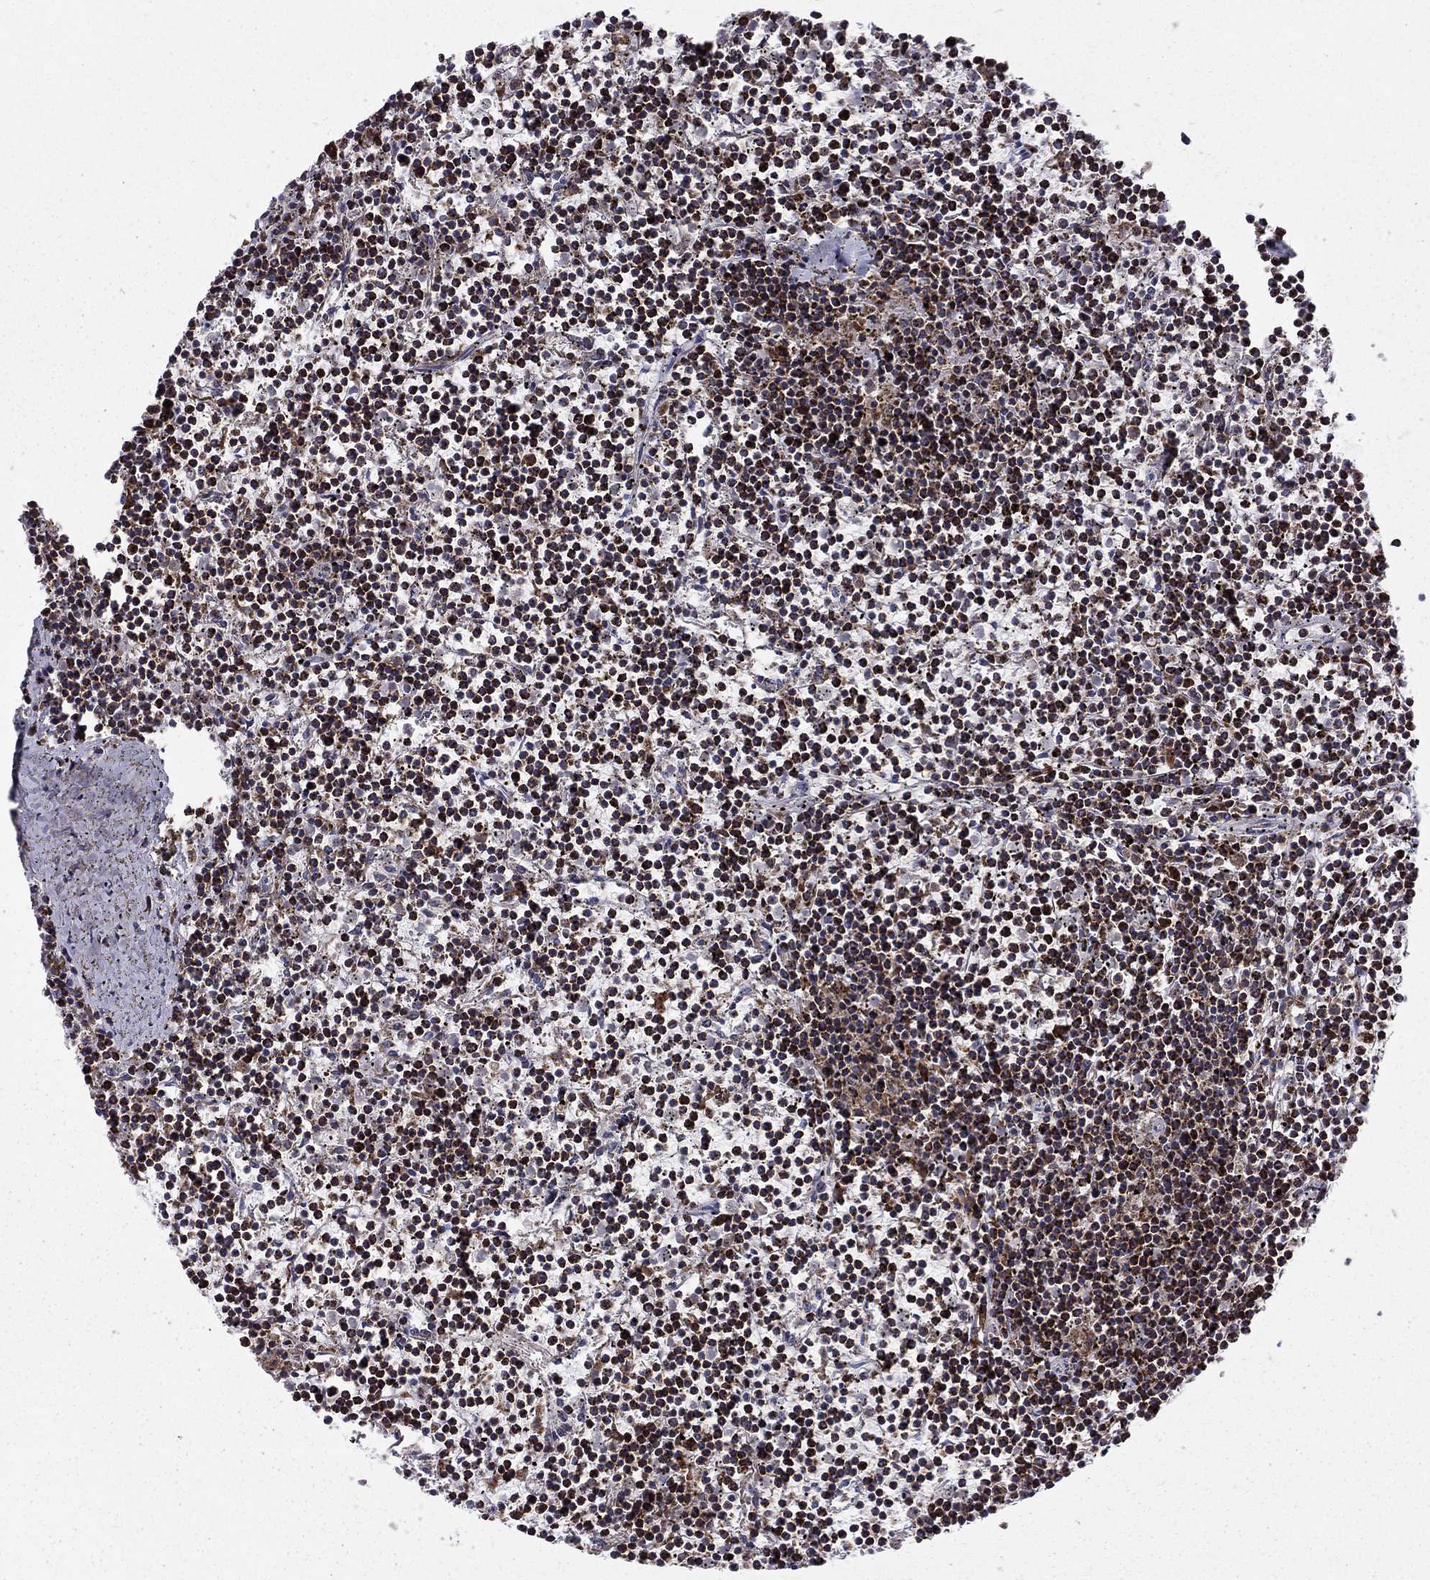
{"staining": {"intensity": "strong", "quantity": "25%-75%", "location": "cytoplasmic/membranous"}, "tissue": "lymphoma", "cell_type": "Tumor cells", "image_type": "cancer", "snomed": [{"axis": "morphology", "description": "Malignant lymphoma, non-Hodgkin's type, Low grade"}, {"axis": "topography", "description": "Spleen"}], "caption": "Protein analysis of lymphoma tissue reveals strong cytoplasmic/membranous staining in approximately 25%-75% of tumor cells.", "gene": "ALG6", "patient": {"sex": "female", "age": 19}}